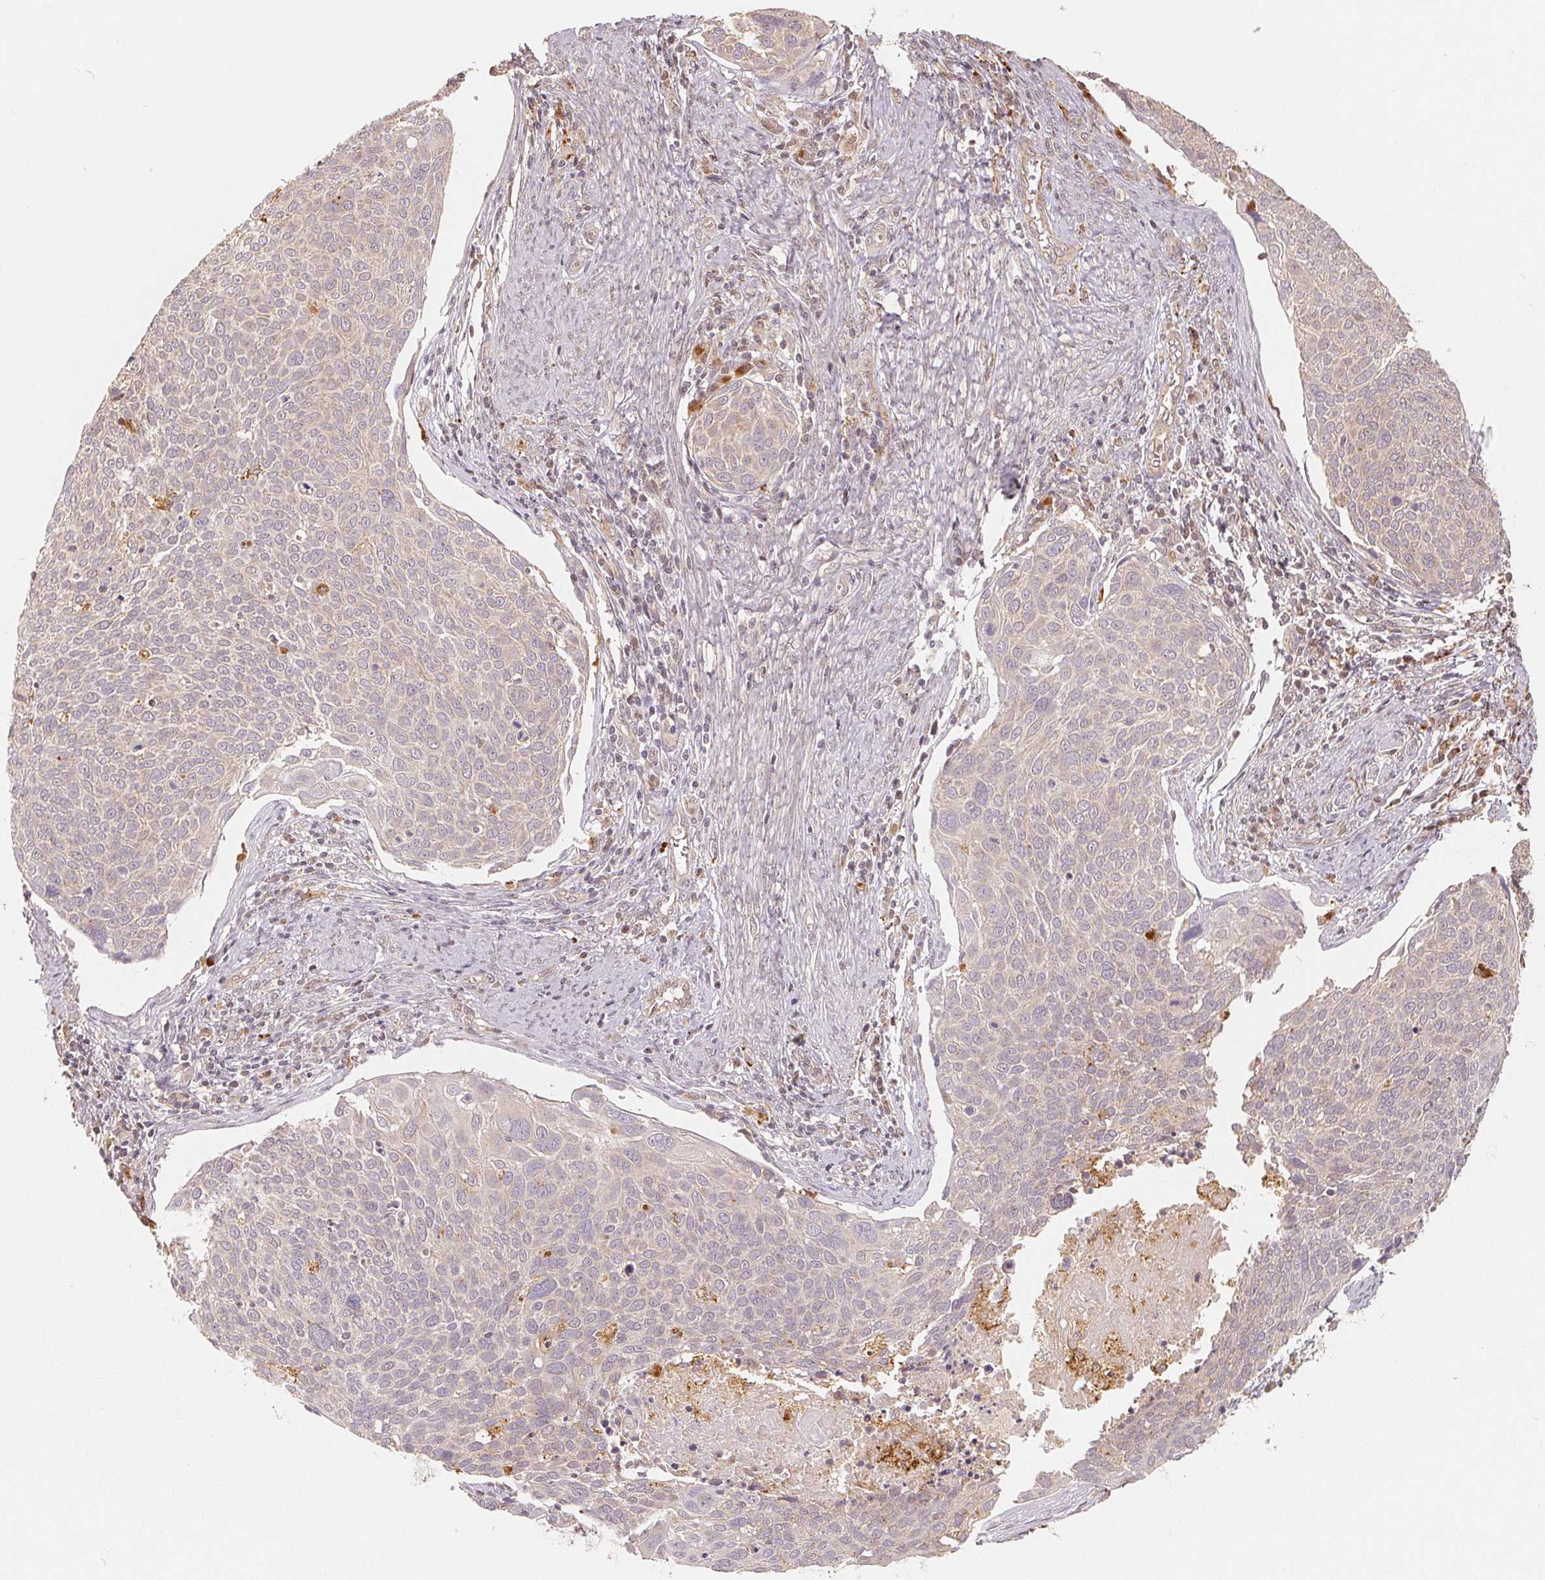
{"staining": {"intensity": "negative", "quantity": "none", "location": "none"}, "tissue": "cervical cancer", "cell_type": "Tumor cells", "image_type": "cancer", "snomed": [{"axis": "morphology", "description": "Squamous cell carcinoma, NOS"}, {"axis": "topography", "description": "Cervix"}], "caption": "DAB (3,3'-diaminobenzidine) immunohistochemical staining of cervical squamous cell carcinoma displays no significant expression in tumor cells.", "gene": "GUSB", "patient": {"sex": "female", "age": 39}}